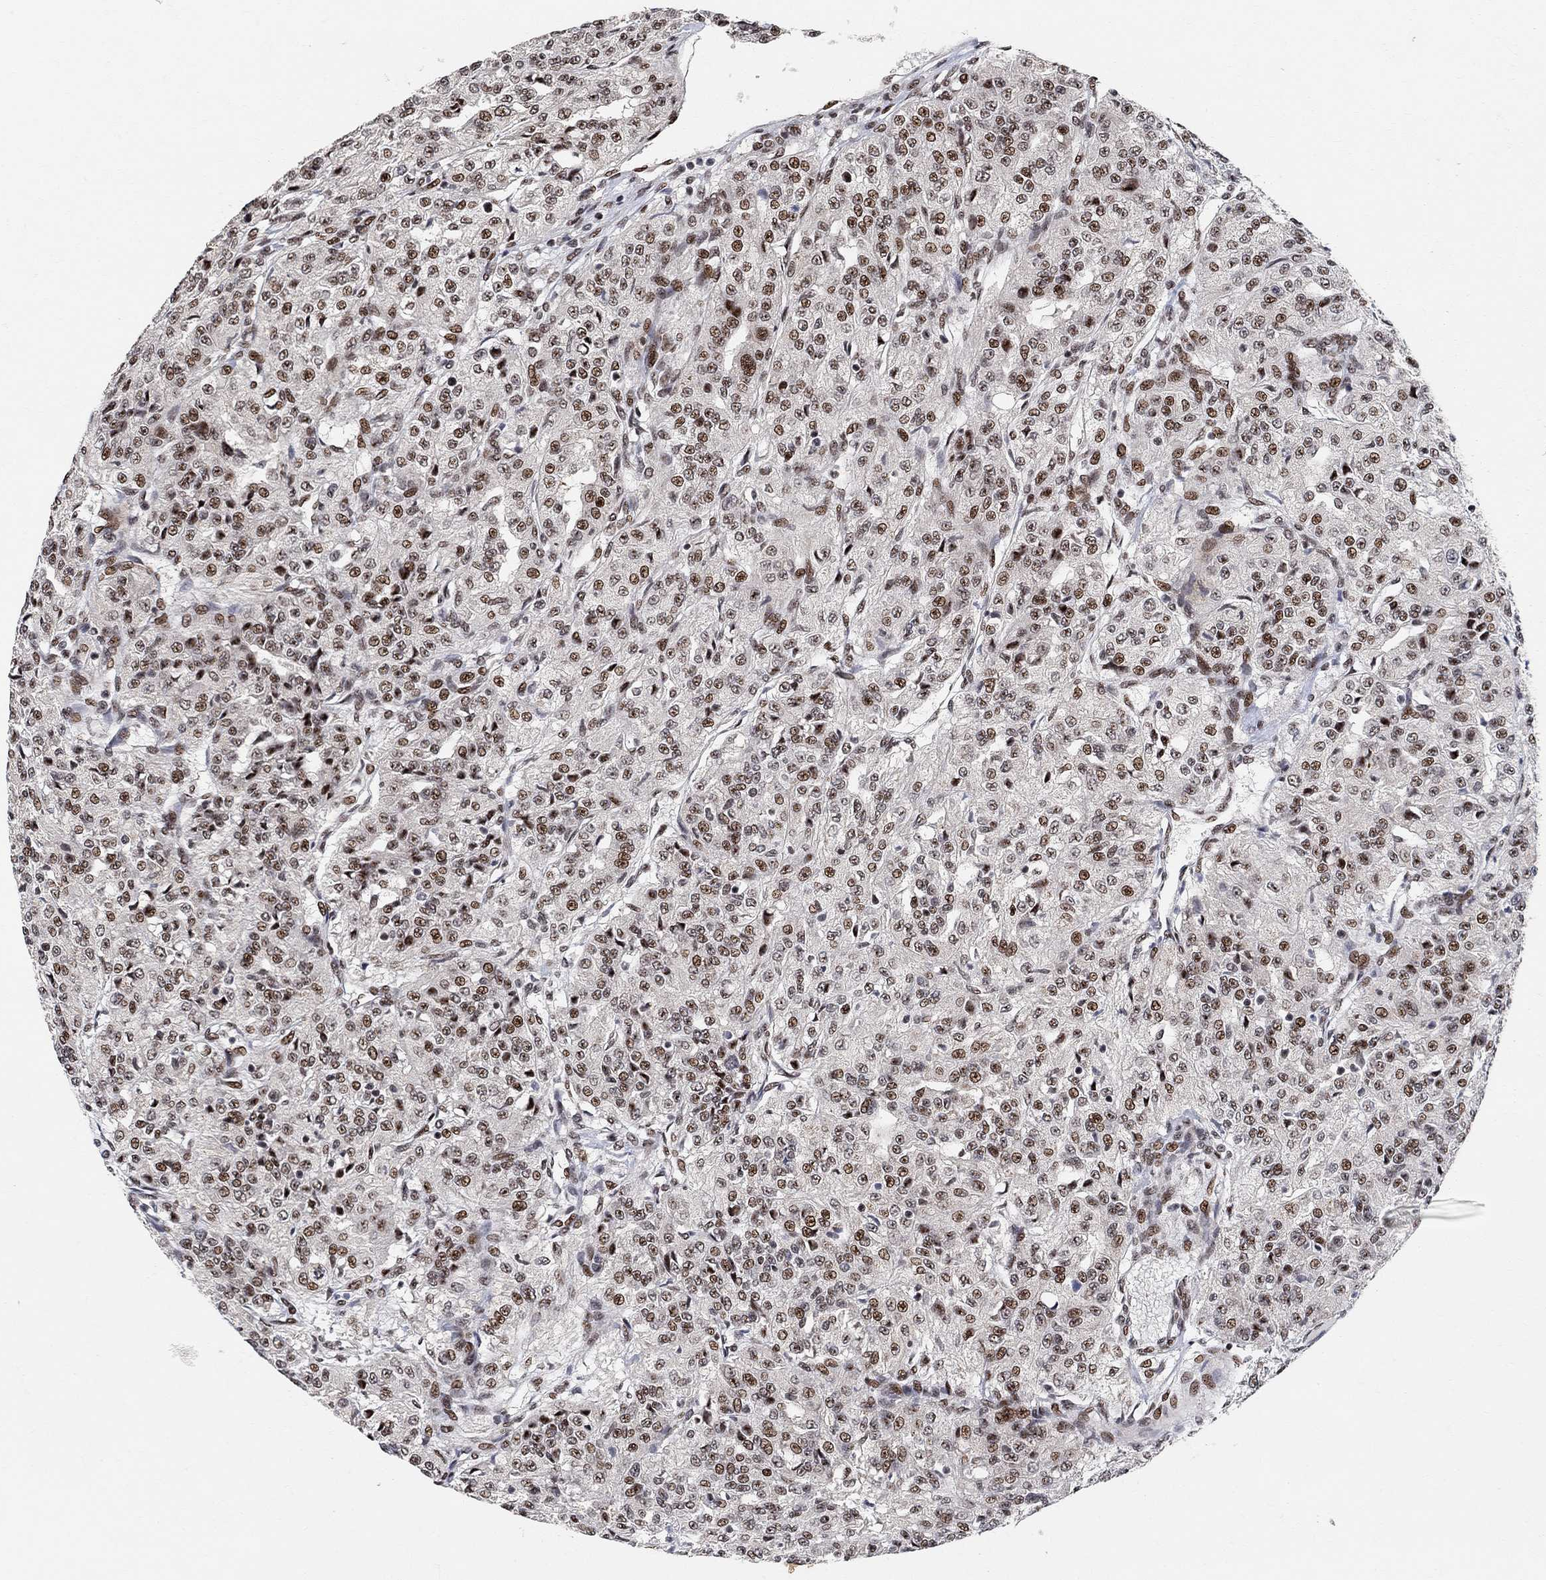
{"staining": {"intensity": "moderate", "quantity": "25%-75%", "location": "nuclear"}, "tissue": "renal cancer", "cell_type": "Tumor cells", "image_type": "cancer", "snomed": [{"axis": "morphology", "description": "Adenocarcinoma, NOS"}, {"axis": "topography", "description": "Kidney"}], "caption": "Protein staining by IHC shows moderate nuclear positivity in about 25%-75% of tumor cells in renal adenocarcinoma.", "gene": "E4F1", "patient": {"sex": "female", "age": 63}}